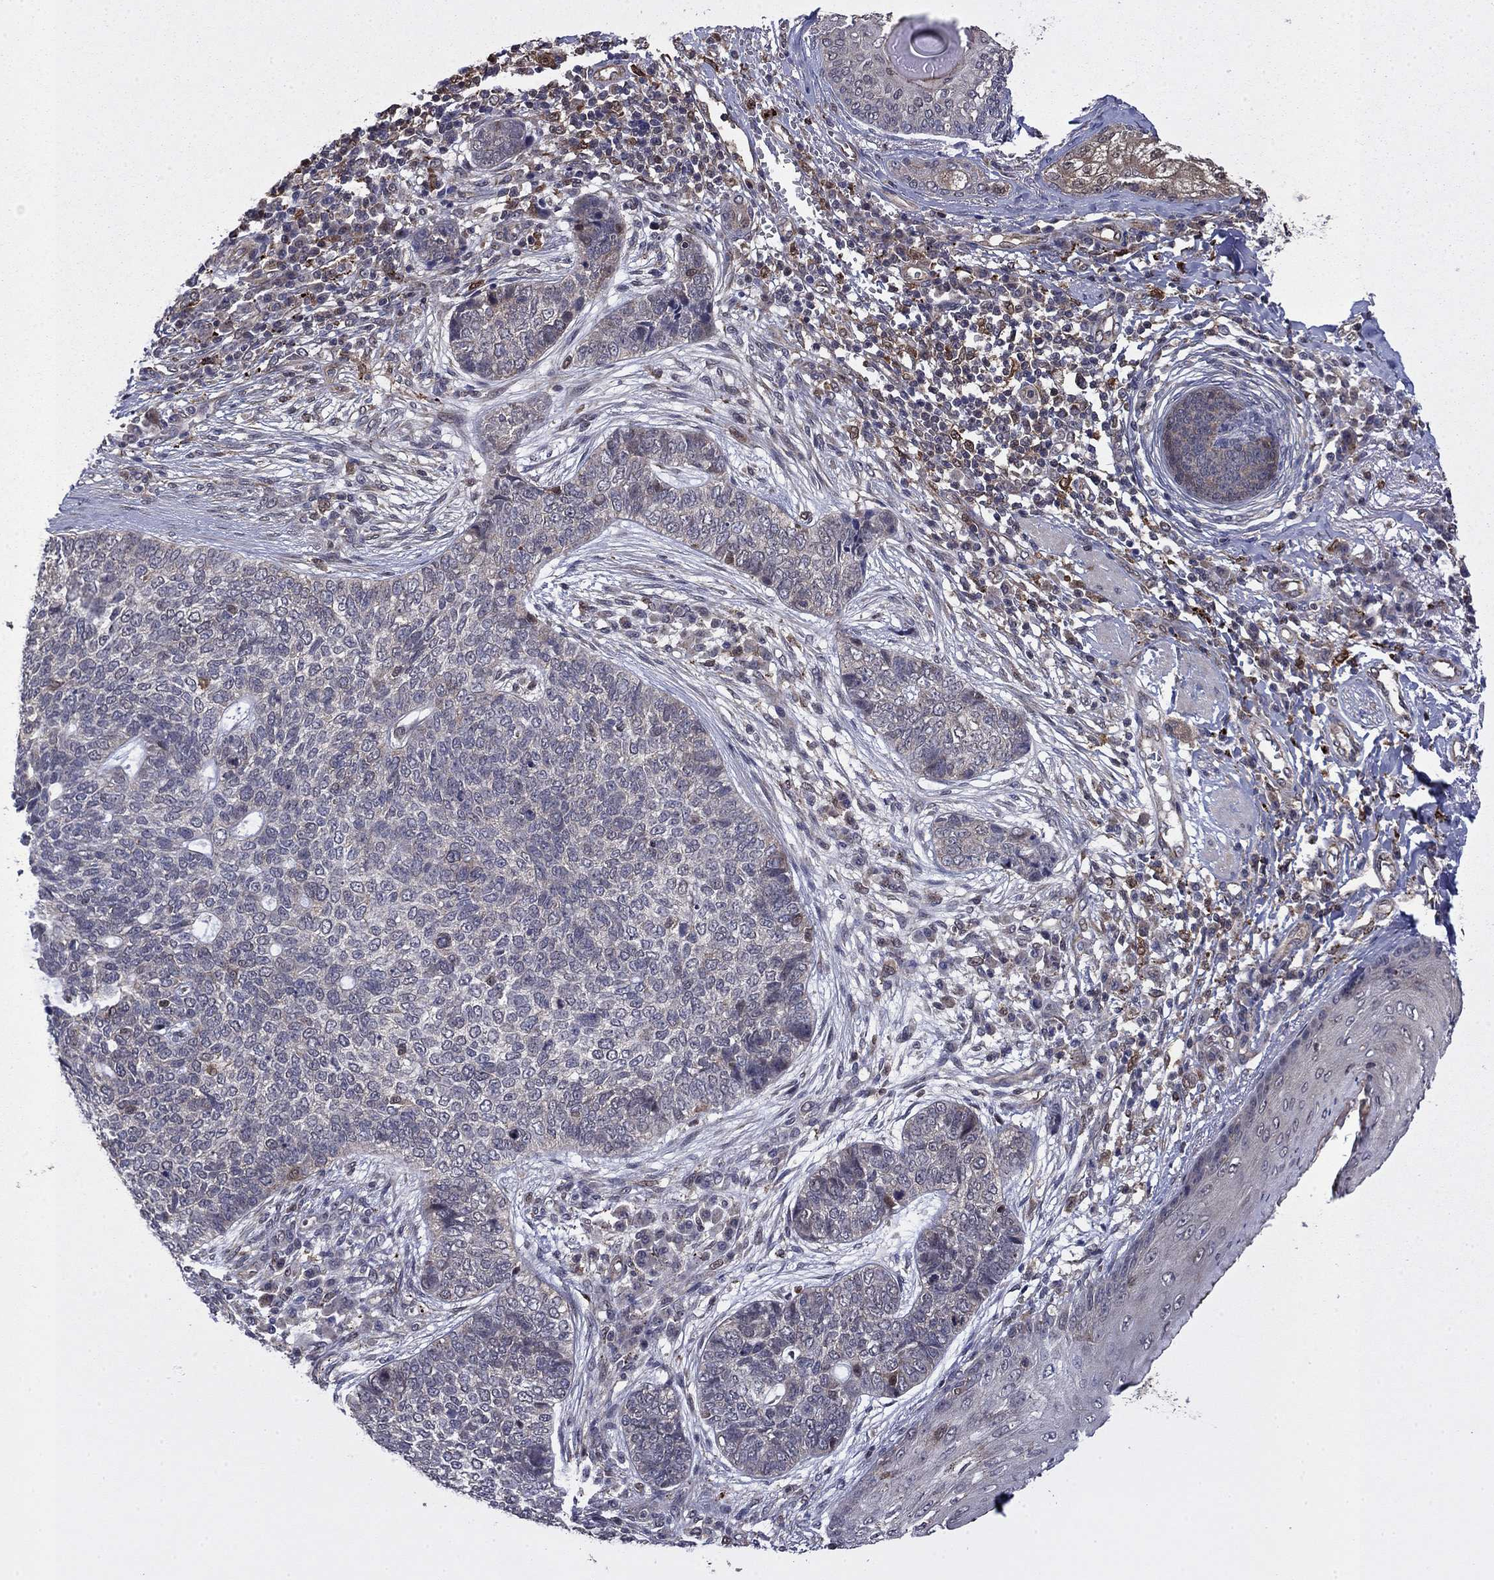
{"staining": {"intensity": "negative", "quantity": "none", "location": "none"}, "tissue": "skin cancer", "cell_type": "Tumor cells", "image_type": "cancer", "snomed": [{"axis": "morphology", "description": "Basal cell carcinoma"}, {"axis": "topography", "description": "Skin"}], "caption": "Skin cancer (basal cell carcinoma) was stained to show a protein in brown. There is no significant expression in tumor cells.", "gene": "TPMT", "patient": {"sex": "female", "age": 69}}